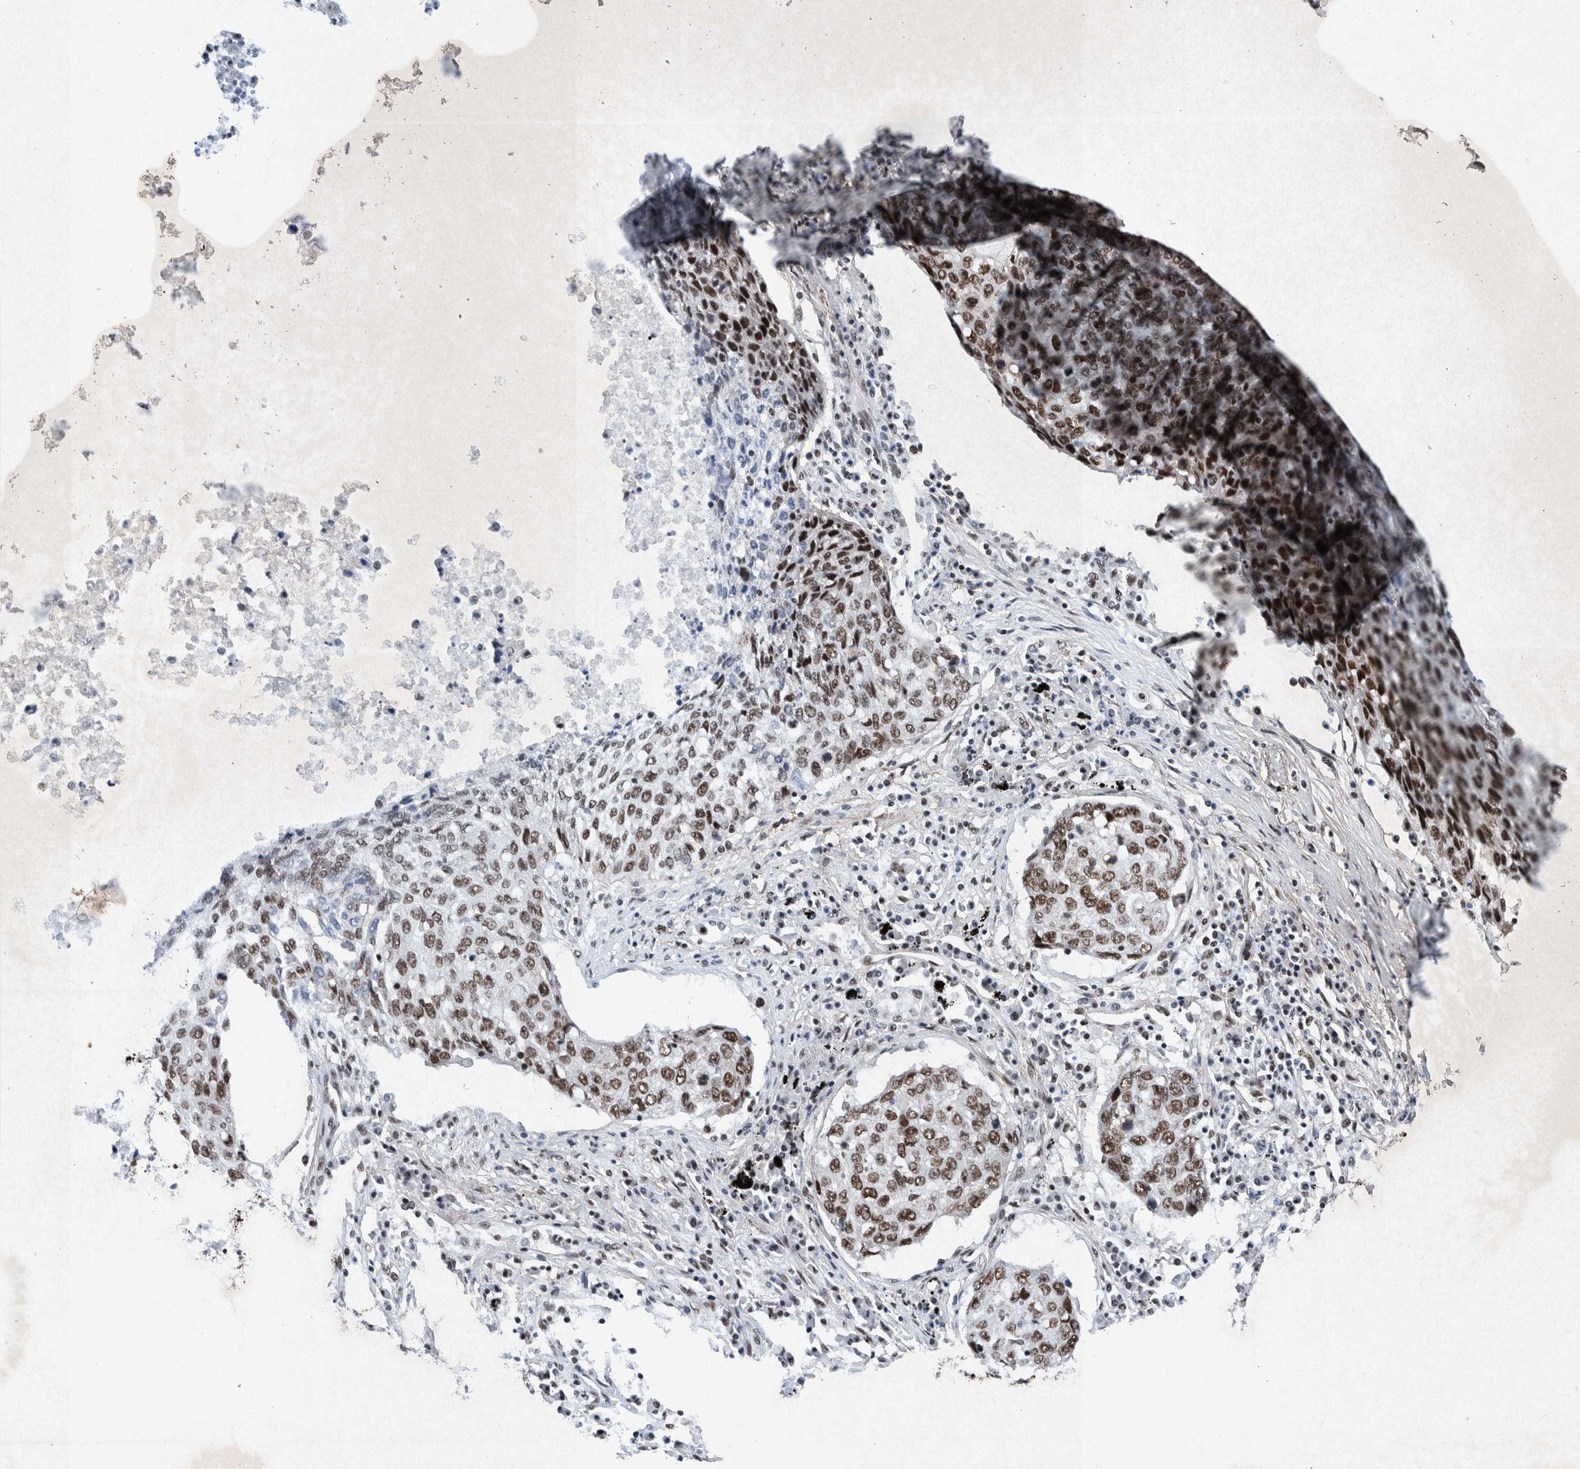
{"staining": {"intensity": "moderate", "quantity": ">75%", "location": "nuclear"}, "tissue": "lung cancer", "cell_type": "Tumor cells", "image_type": "cancer", "snomed": [{"axis": "morphology", "description": "Squamous cell carcinoma, NOS"}, {"axis": "topography", "description": "Lung"}], "caption": "Lung squamous cell carcinoma was stained to show a protein in brown. There is medium levels of moderate nuclear staining in approximately >75% of tumor cells. (Brightfield microscopy of DAB IHC at high magnification).", "gene": "TAF10", "patient": {"sex": "female", "age": 63}}